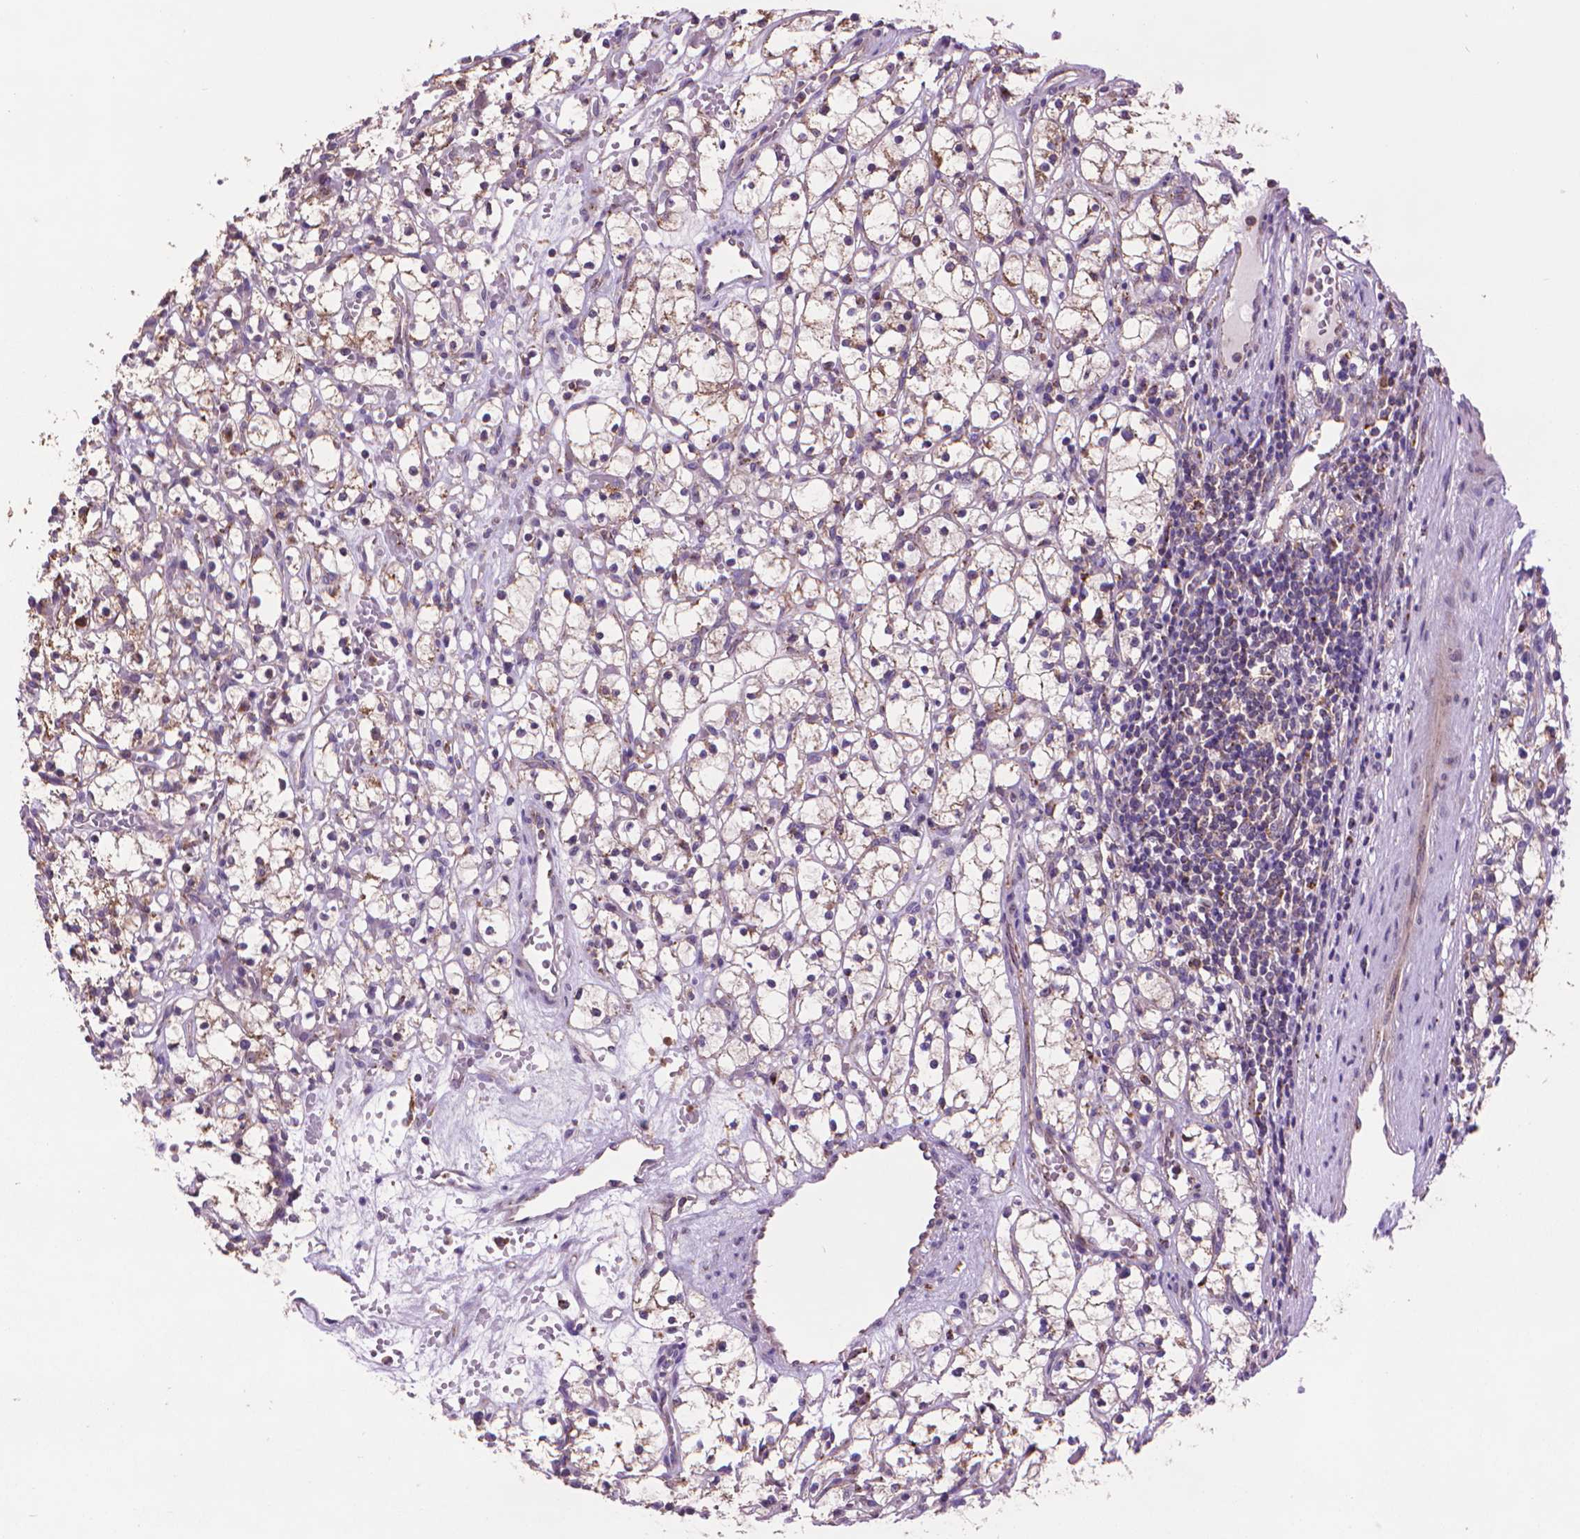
{"staining": {"intensity": "weak", "quantity": "25%-75%", "location": "cytoplasmic/membranous"}, "tissue": "renal cancer", "cell_type": "Tumor cells", "image_type": "cancer", "snomed": [{"axis": "morphology", "description": "Adenocarcinoma, NOS"}, {"axis": "topography", "description": "Kidney"}], "caption": "This histopathology image reveals immunohistochemistry staining of adenocarcinoma (renal), with low weak cytoplasmic/membranous staining in about 25%-75% of tumor cells.", "gene": "GLB1", "patient": {"sex": "female", "age": 59}}